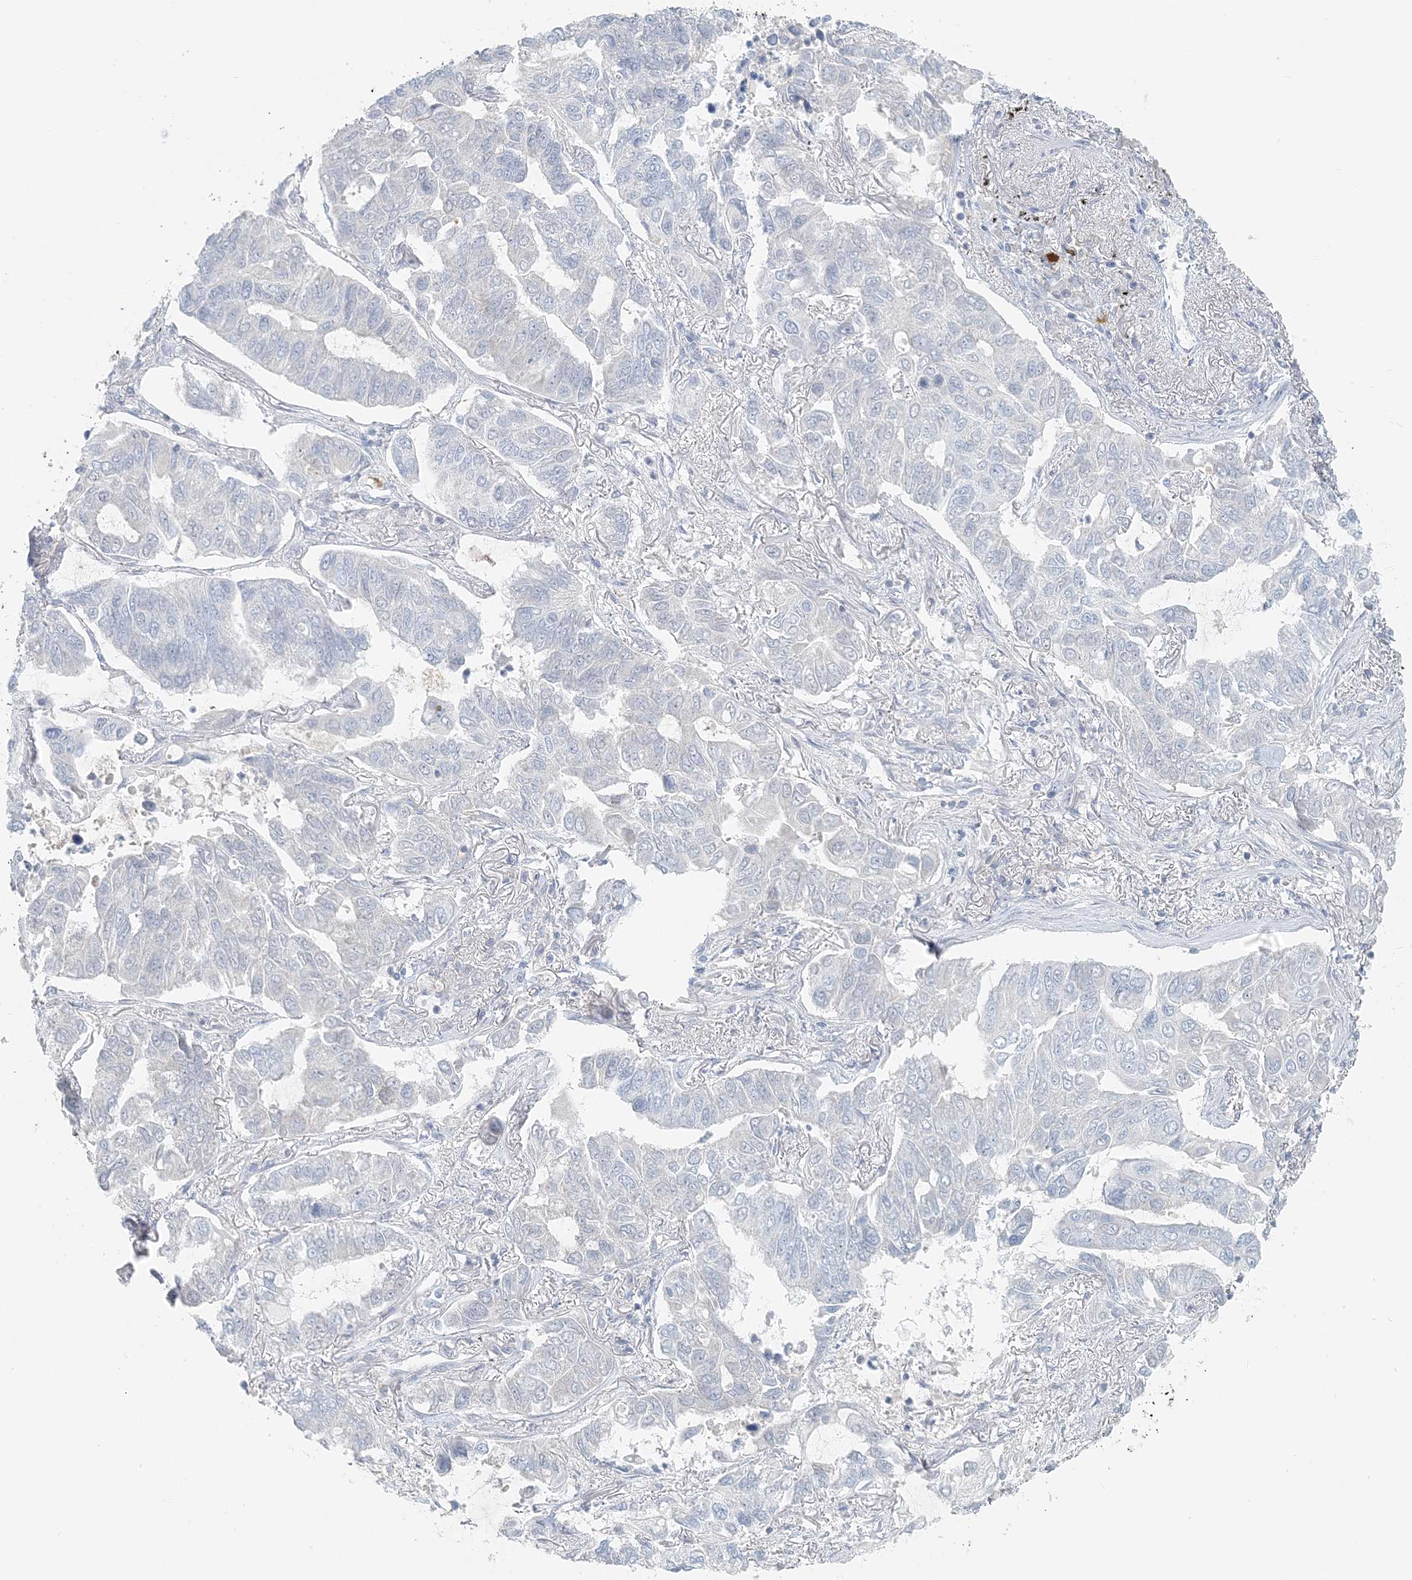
{"staining": {"intensity": "negative", "quantity": "none", "location": "none"}, "tissue": "lung cancer", "cell_type": "Tumor cells", "image_type": "cancer", "snomed": [{"axis": "morphology", "description": "Adenocarcinoma, NOS"}, {"axis": "topography", "description": "Lung"}], "caption": "Human lung adenocarcinoma stained for a protein using immunohistochemistry (IHC) displays no expression in tumor cells.", "gene": "NAA11", "patient": {"sex": "male", "age": 64}}